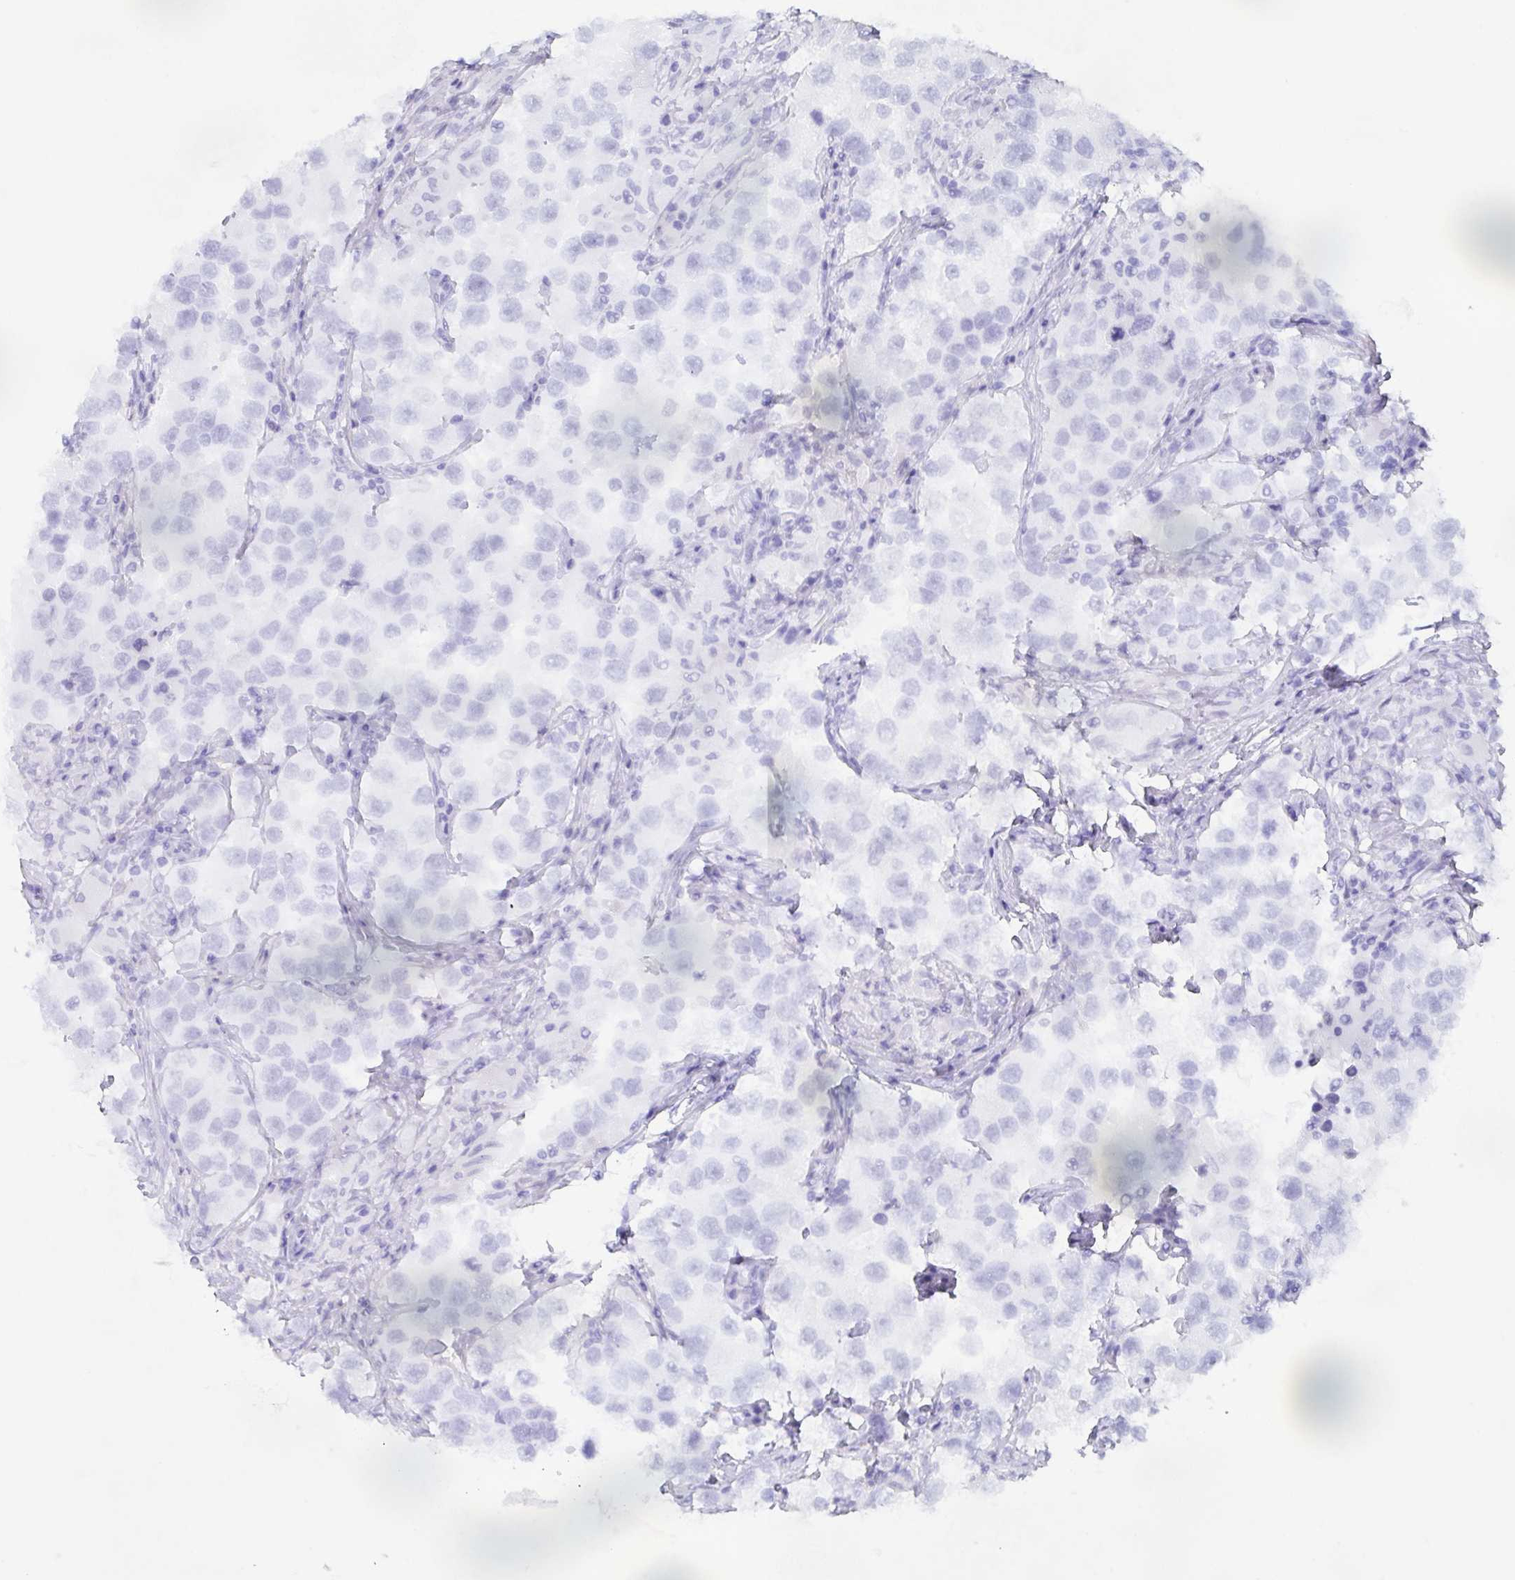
{"staining": {"intensity": "negative", "quantity": "none", "location": "none"}, "tissue": "testis cancer", "cell_type": "Tumor cells", "image_type": "cancer", "snomed": [{"axis": "morphology", "description": "Seminoma, NOS"}, {"axis": "topography", "description": "Testis"}], "caption": "Immunohistochemistry (IHC) of human seminoma (testis) shows no expression in tumor cells. (DAB (3,3'-diaminobenzidine) immunohistochemistry, high magnification).", "gene": "AGFG2", "patient": {"sex": "male", "age": 46}}